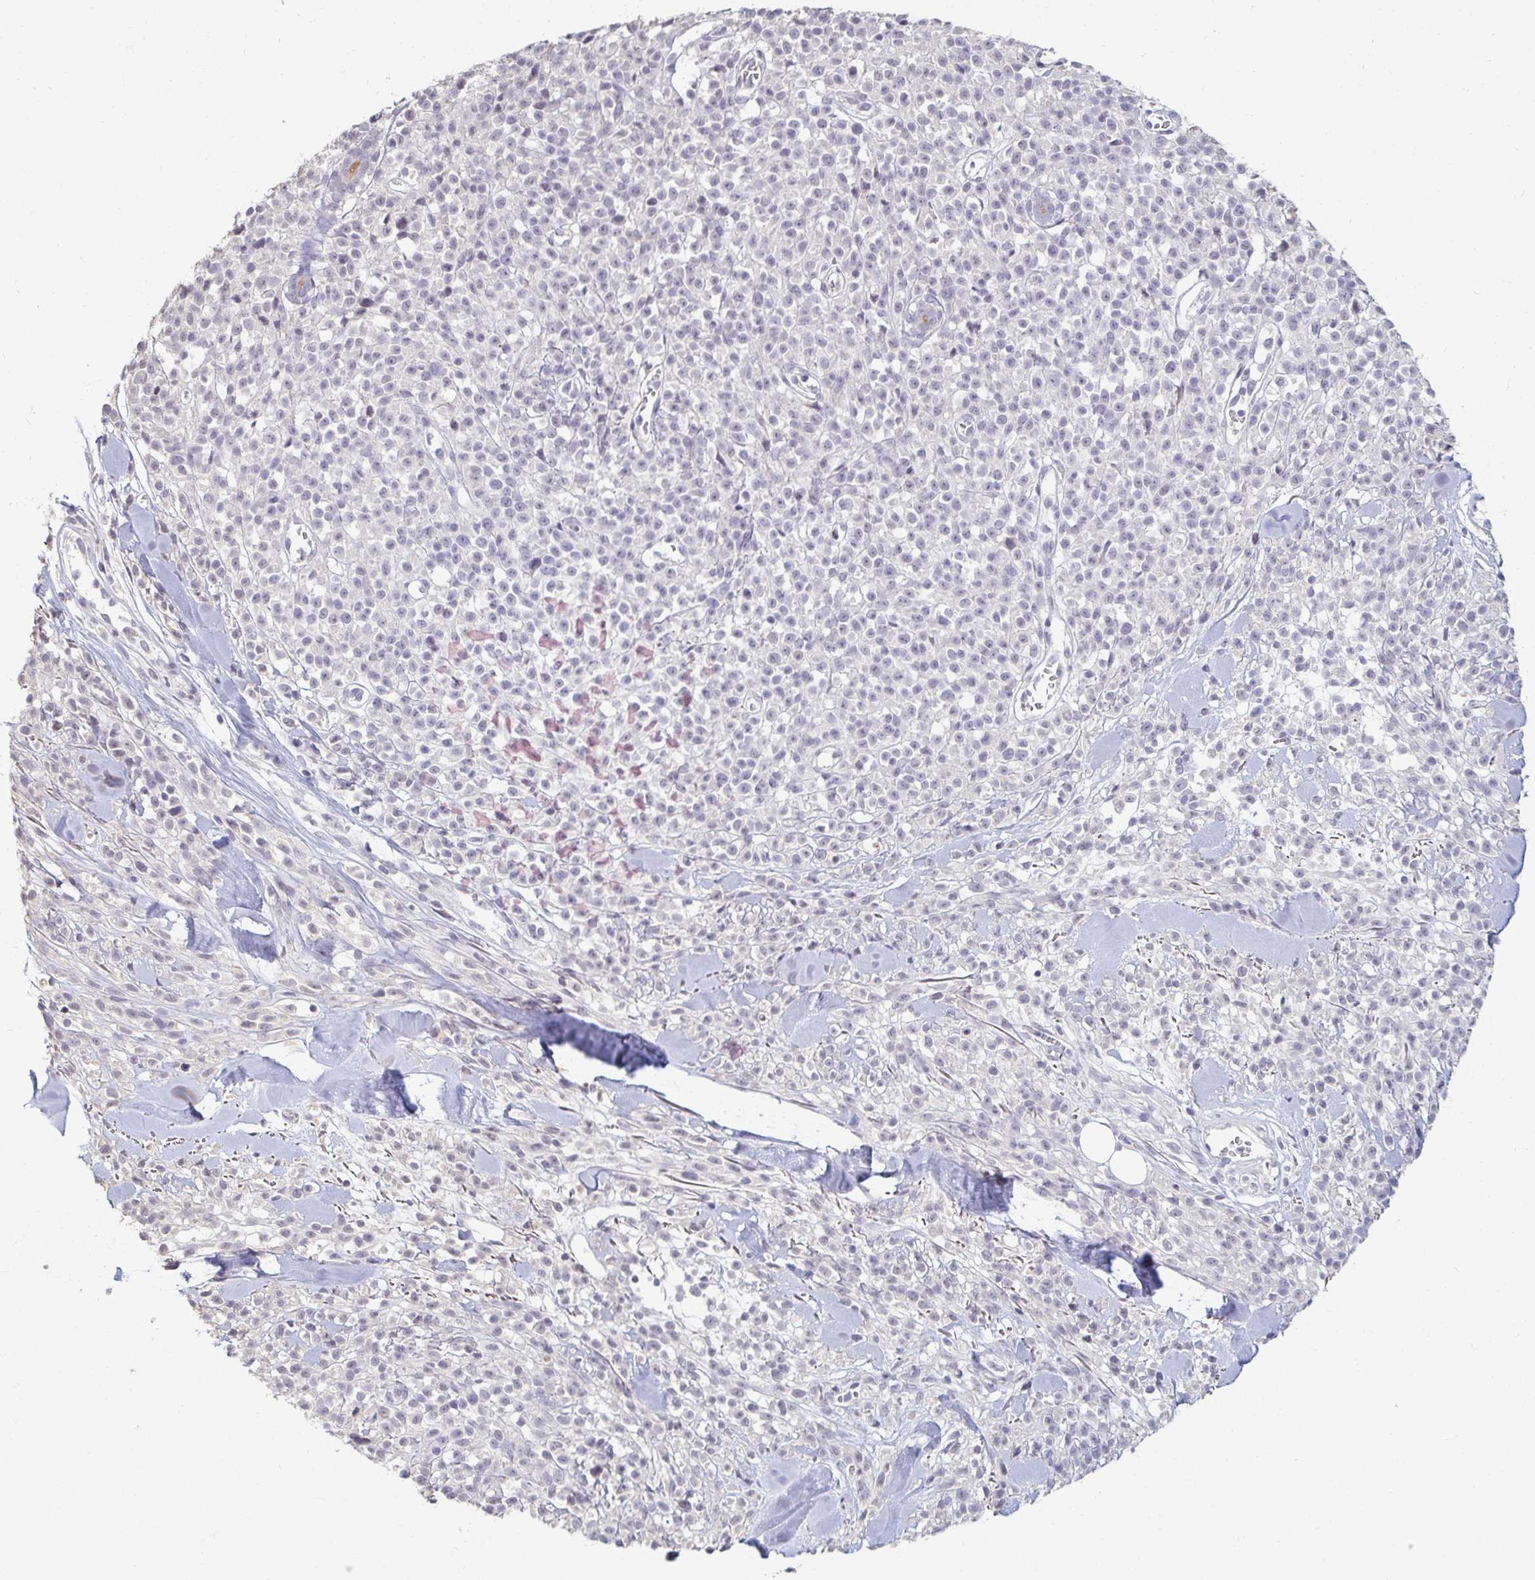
{"staining": {"intensity": "negative", "quantity": "none", "location": "none"}, "tissue": "melanoma", "cell_type": "Tumor cells", "image_type": "cancer", "snomed": [{"axis": "morphology", "description": "Malignant melanoma, NOS"}, {"axis": "topography", "description": "Skin"}, {"axis": "topography", "description": "Skin of trunk"}], "caption": "Immunohistochemical staining of human melanoma demonstrates no significant staining in tumor cells.", "gene": "DDN", "patient": {"sex": "male", "age": 74}}